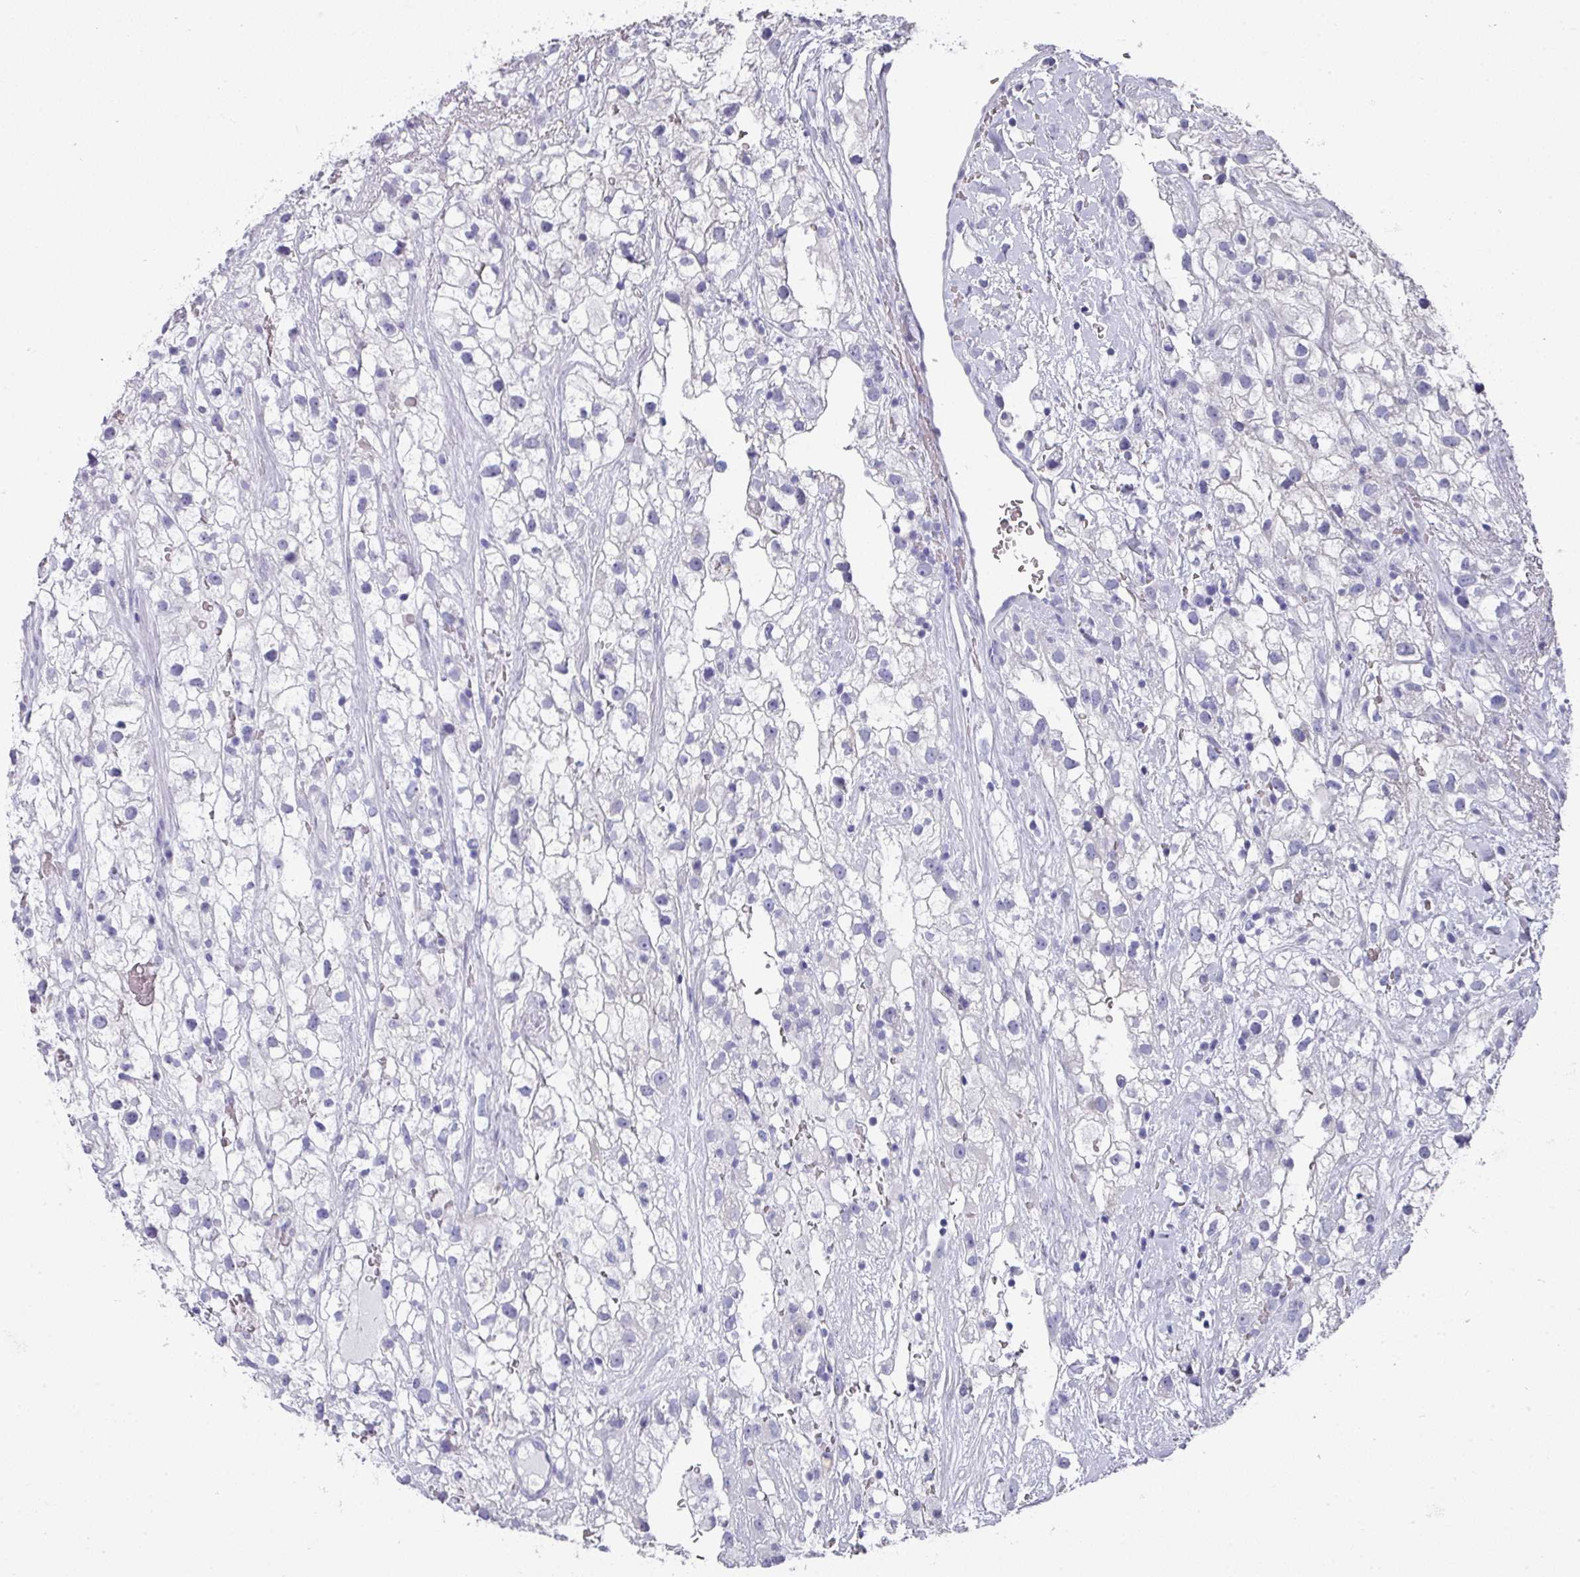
{"staining": {"intensity": "negative", "quantity": "none", "location": "none"}, "tissue": "renal cancer", "cell_type": "Tumor cells", "image_type": "cancer", "snomed": [{"axis": "morphology", "description": "Adenocarcinoma, NOS"}, {"axis": "topography", "description": "Kidney"}], "caption": "An immunohistochemistry (IHC) photomicrograph of adenocarcinoma (renal) is shown. There is no staining in tumor cells of adenocarcinoma (renal).", "gene": "PEX10", "patient": {"sex": "male", "age": 59}}